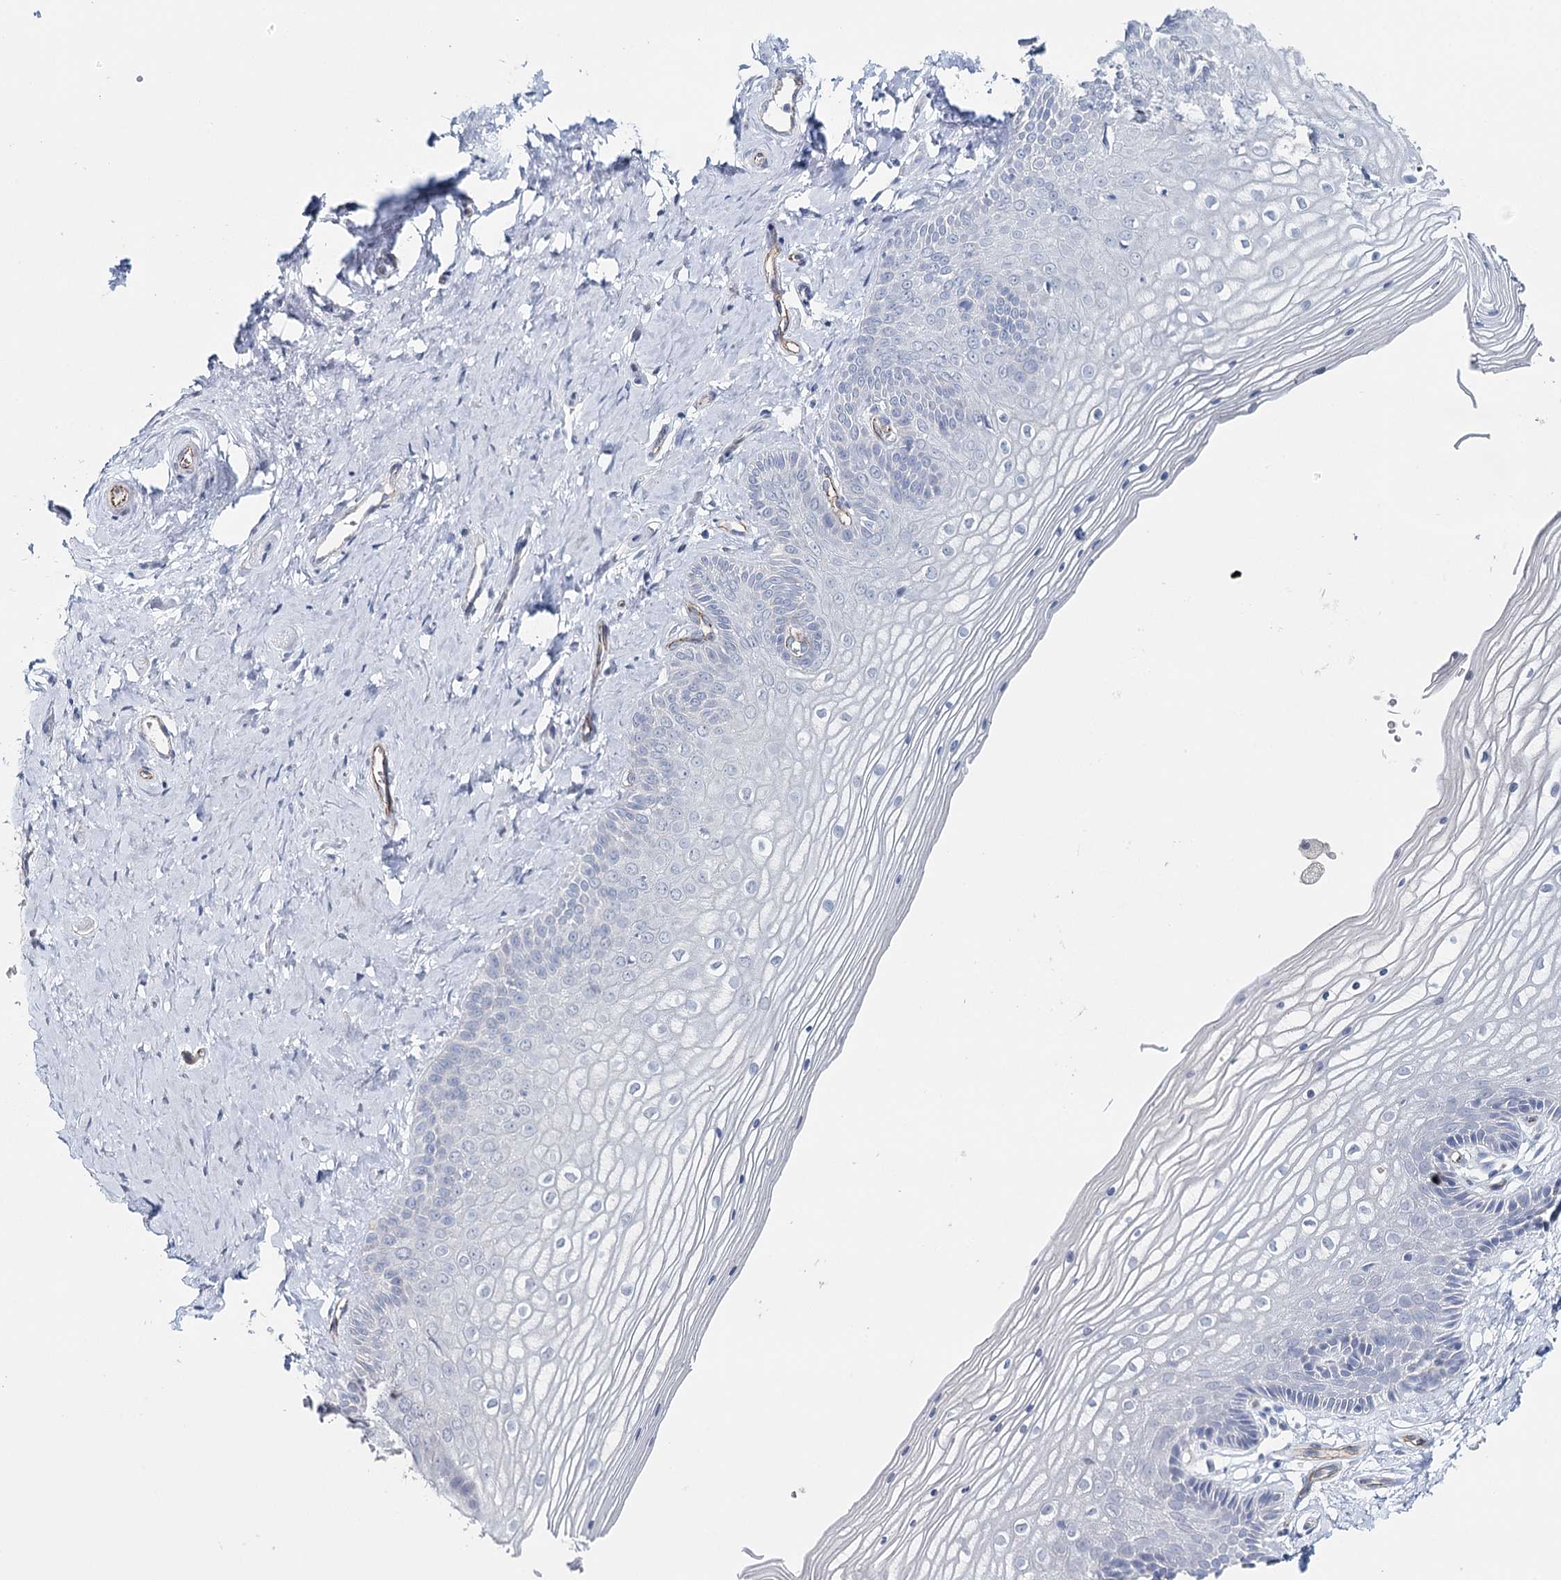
{"staining": {"intensity": "negative", "quantity": "none", "location": "none"}, "tissue": "vagina", "cell_type": "Squamous epithelial cells", "image_type": "normal", "snomed": [{"axis": "morphology", "description": "Normal tissue, NOS"}, {"axis": "topography", "description": "Vagina"}, {"axis": "topography", "description": "Cervix"}], "caption": "There is no significant staining in squamous epithelial cells of vagina. (DAB immunohistochemistry (IHC), high magnification).", "gene": "SYNPO", "patient": {"sex": "female", "age": 40}}